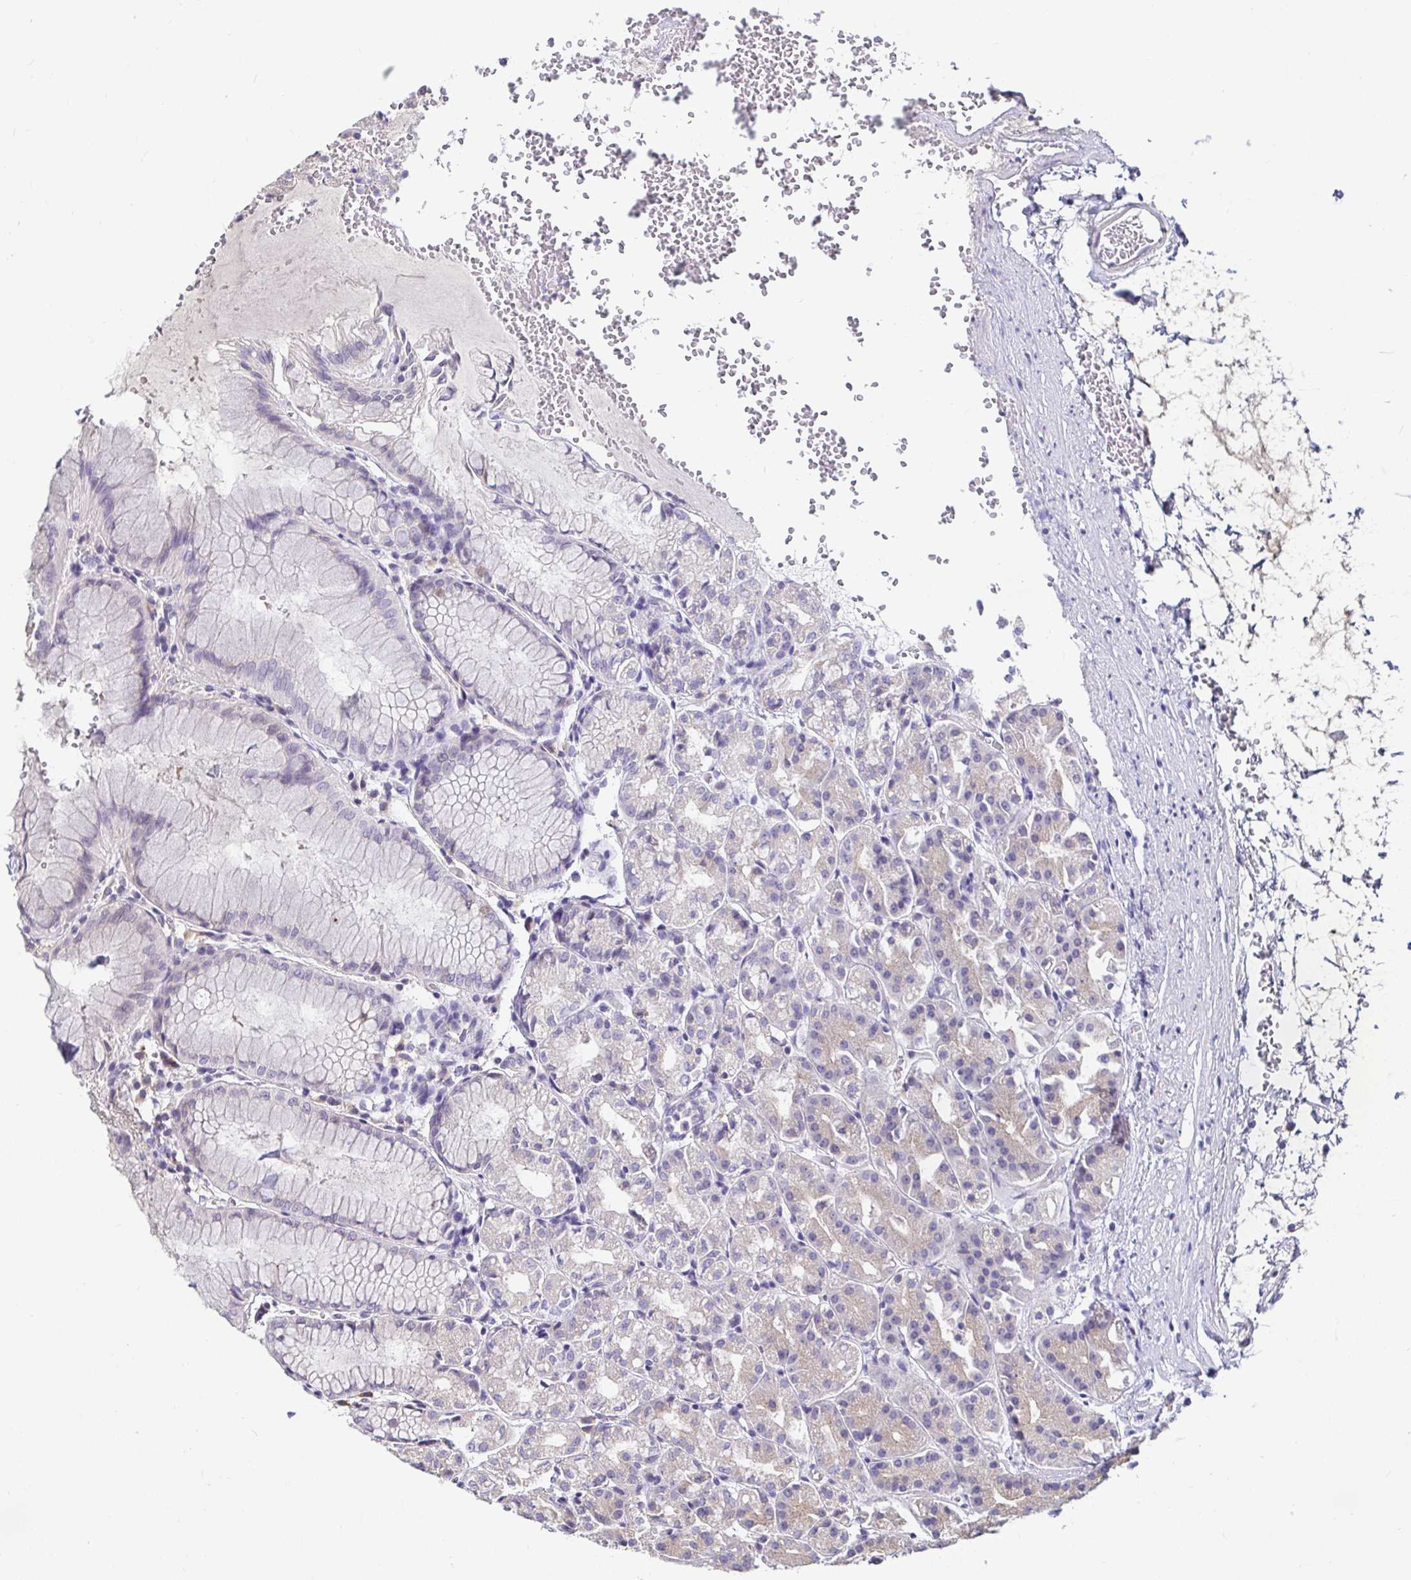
{"staining": {"intensity": "negative", "quantity": "none", "location": "none"}, "tissue": "stomach", "cell_type": "Glandular cells", "image_type": "normal", "snomed": [{"axis": "morphology", "description": "Normal tissue, NOS"}, {"axis": "topography", "description": "Stomach"}], "caption": "There is no significant positivity in glandular cells of stomach. (Stains: DAB (3,3'-diaminobenzidine) immunohistochemistry with hematoxylin counter stain, Microscopy: brightfield microscopy at high magnification).", "gene": "ANLN", "patient": {"sex": "female", "age": 57}}